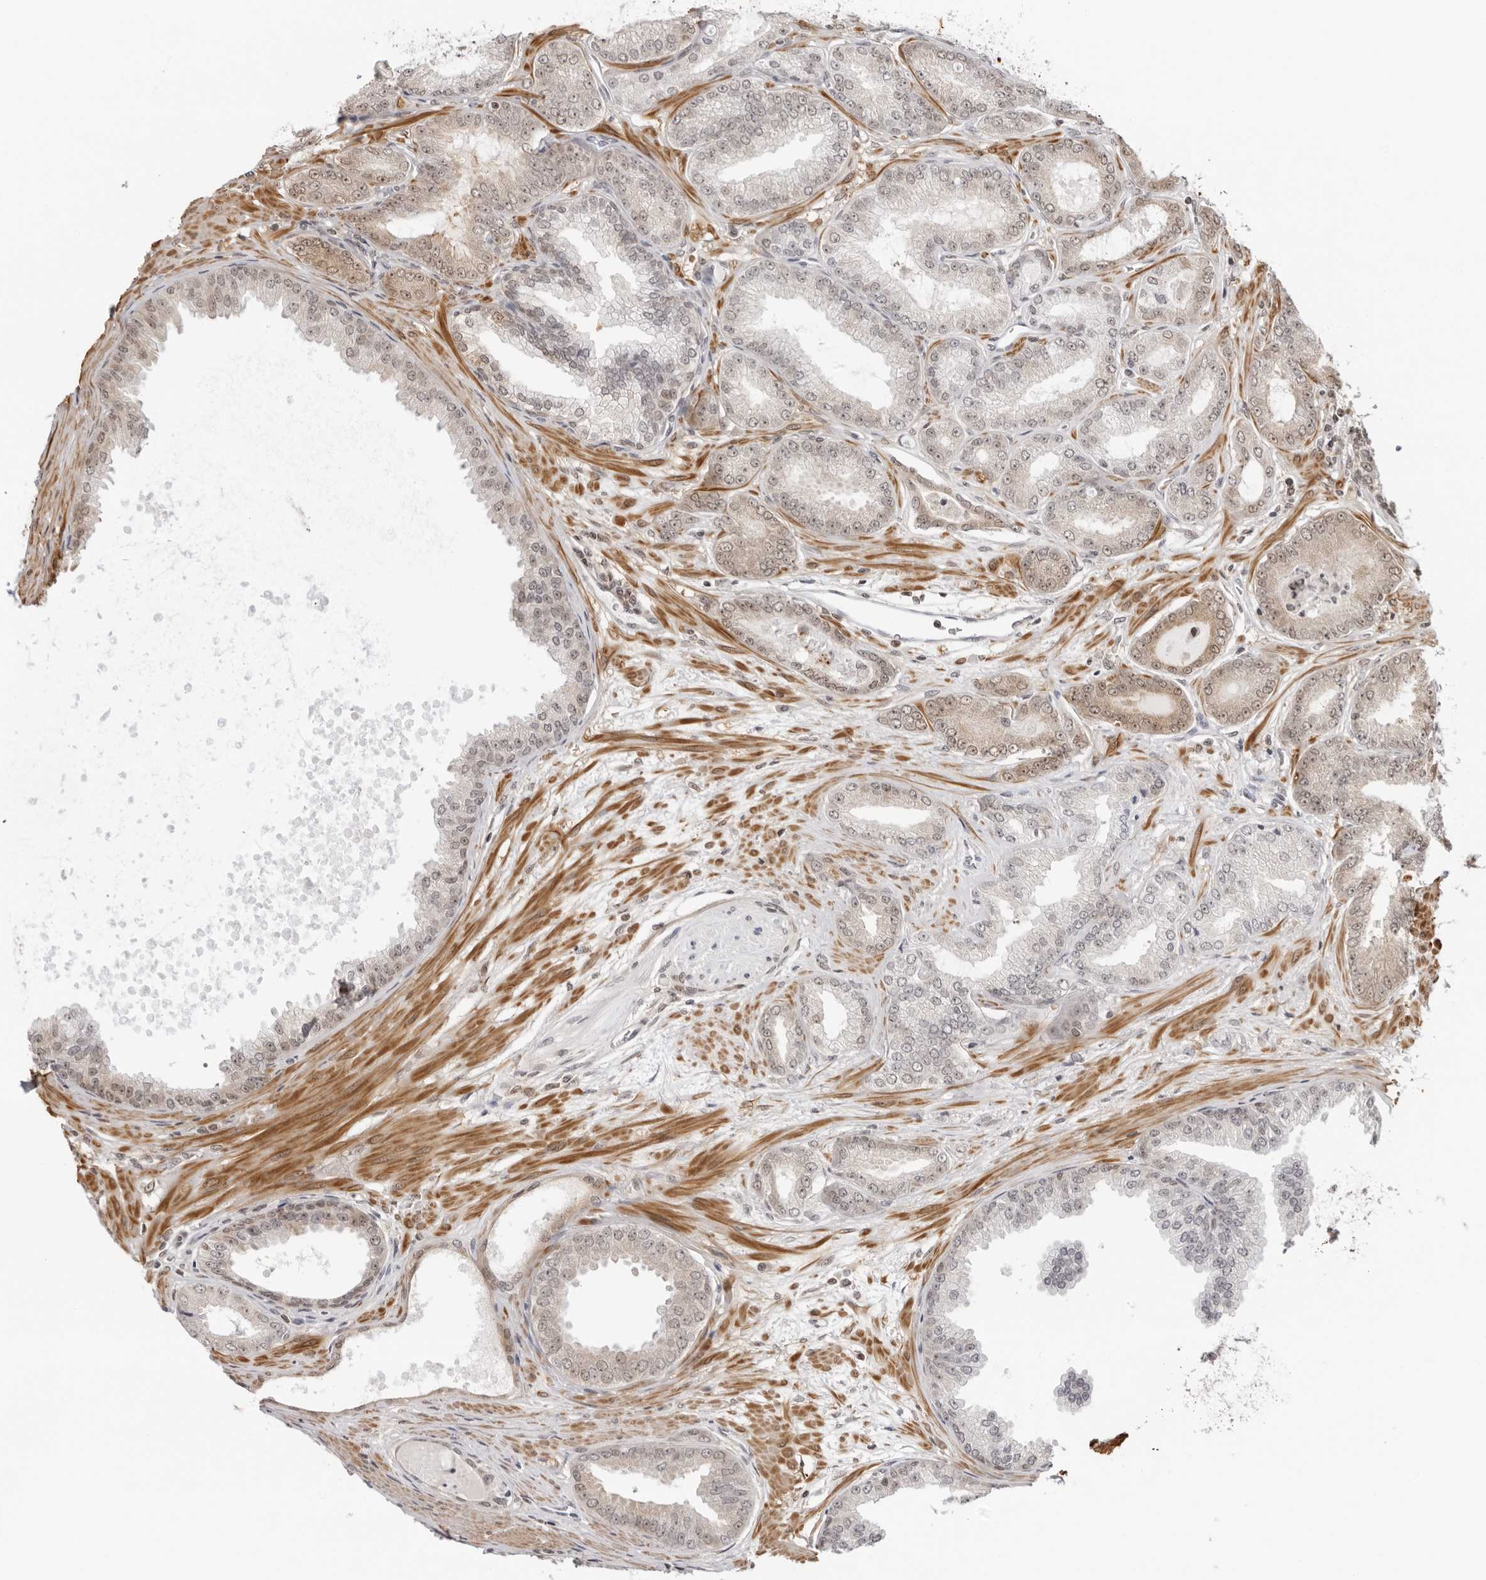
{"staining": {"intensity": "moderate", "quantity": "25%-75%", "location": "cytoplasmic/membranous,nuclear"}, "tissue": "prostate cancer", "cell_type": "Tumor cells", "image_type": "cancer", "snomed": [{"axis": "morphology", "description": "Adenocarcinoma, Low grade"}, {"axis": "topography", "description": "Prostate"}], "caption": "Prostate cancer stained for a protein (brown) shows moderate cytoplasmic/membranous and nuclear positive staining in approximately 25%-75% of tumor cells.", "gene": "RNF146", "patient": {"sex": "male", "age": 63}}